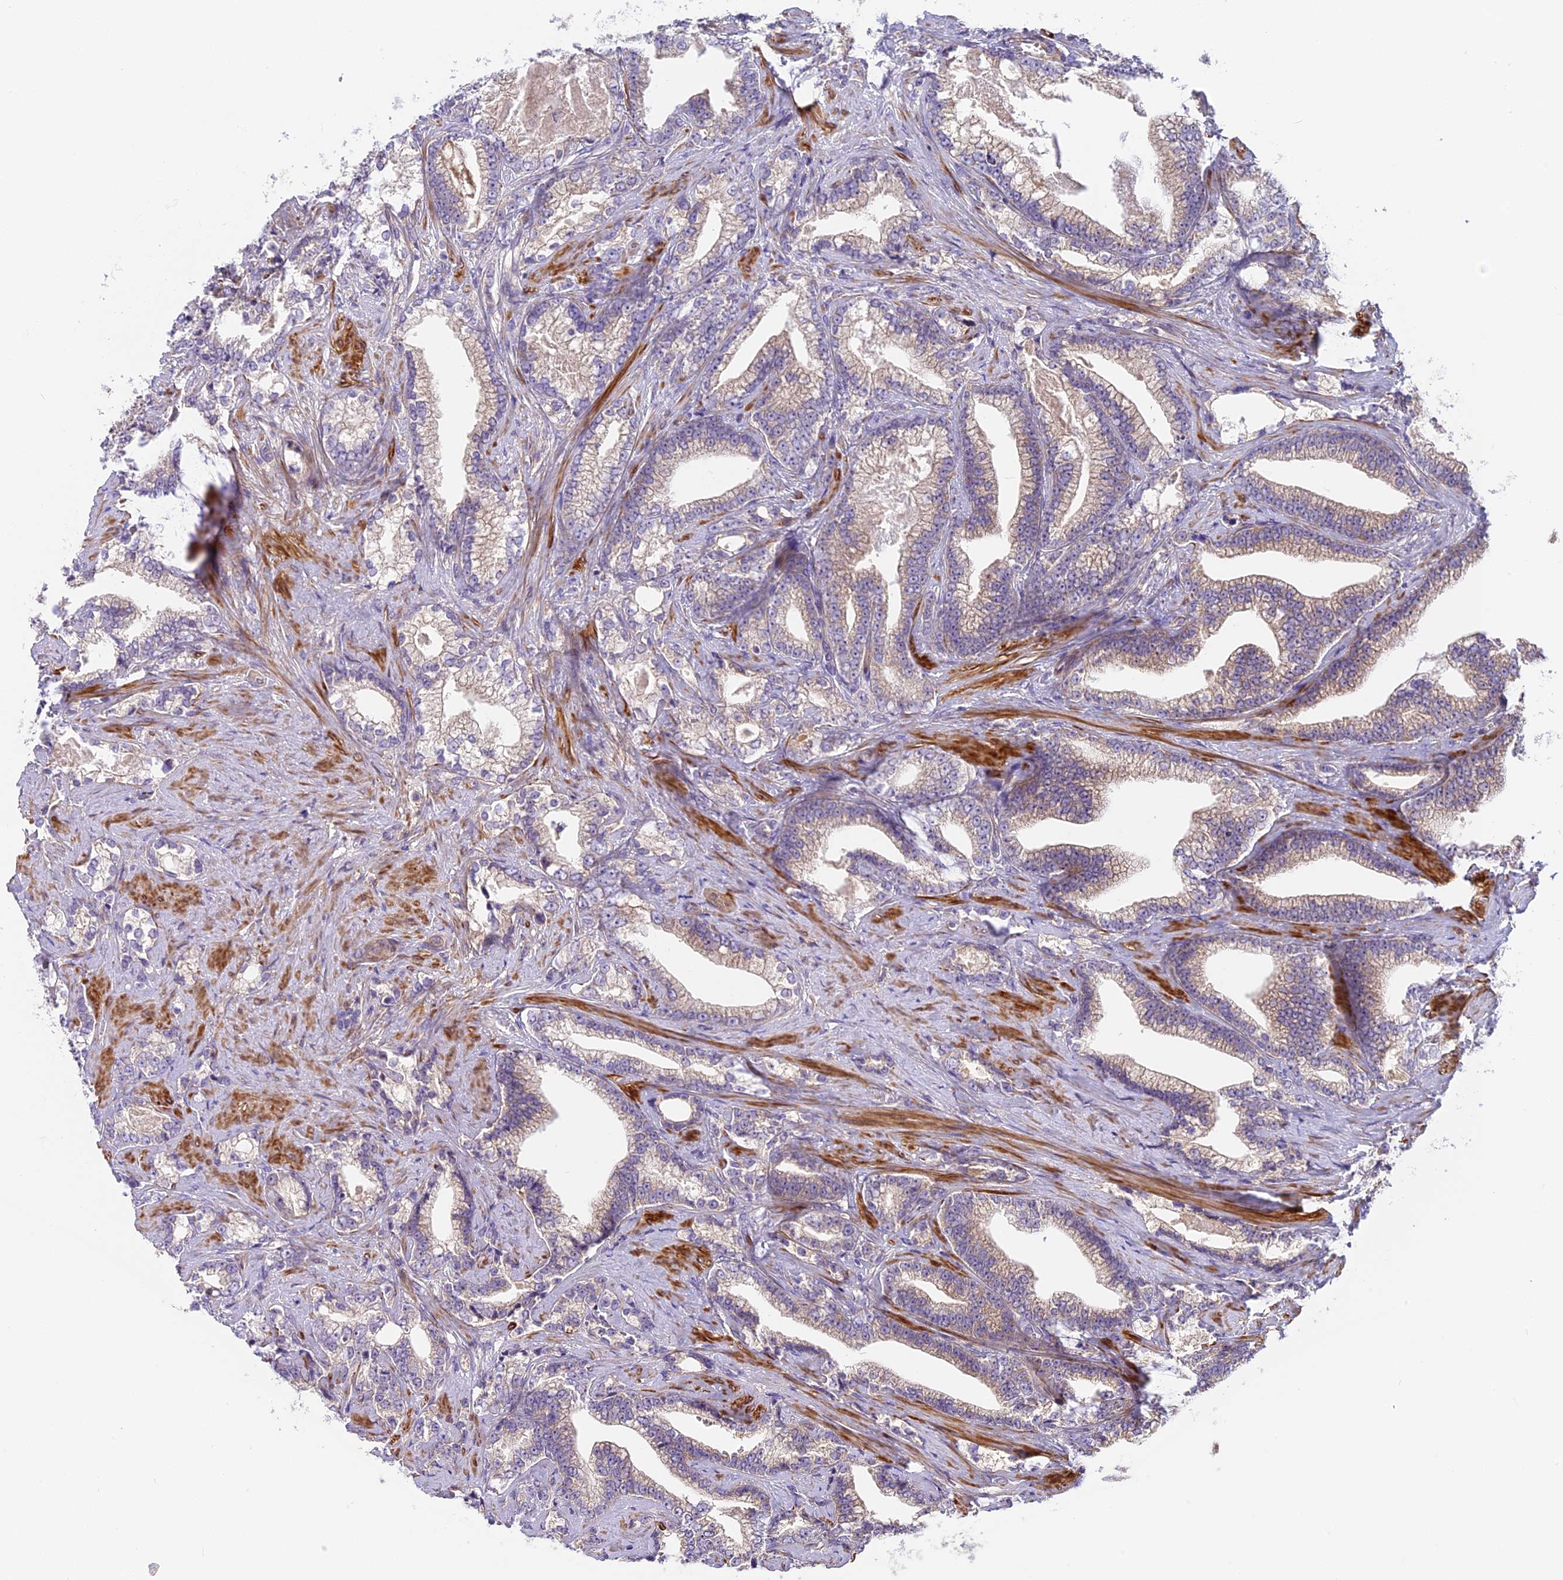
{"staining": {"intensity": "moderate", "quantity": "<25%", "location": "cytoplasmic/membranous"}, "tissue": "prostate cancer", "cell_type": "Tumor cells", "image_type": "cancer", "snomed": [{"axis": "morphology", "description": "Adenocarcinoma, High grade"}, {"axis": "topography", "description": "Prostate and seminal vesicle, NOS"}], "caption": "Immunohistochemical staining of human prostate cancer (adenocarcinoma (high-grade)) shows low levels of moderate cytoplasmic/membranous protein staining in about <25% of tumor cells.", "gene": "FAM98C", "patient": {"sex": "male", "age": 67}}